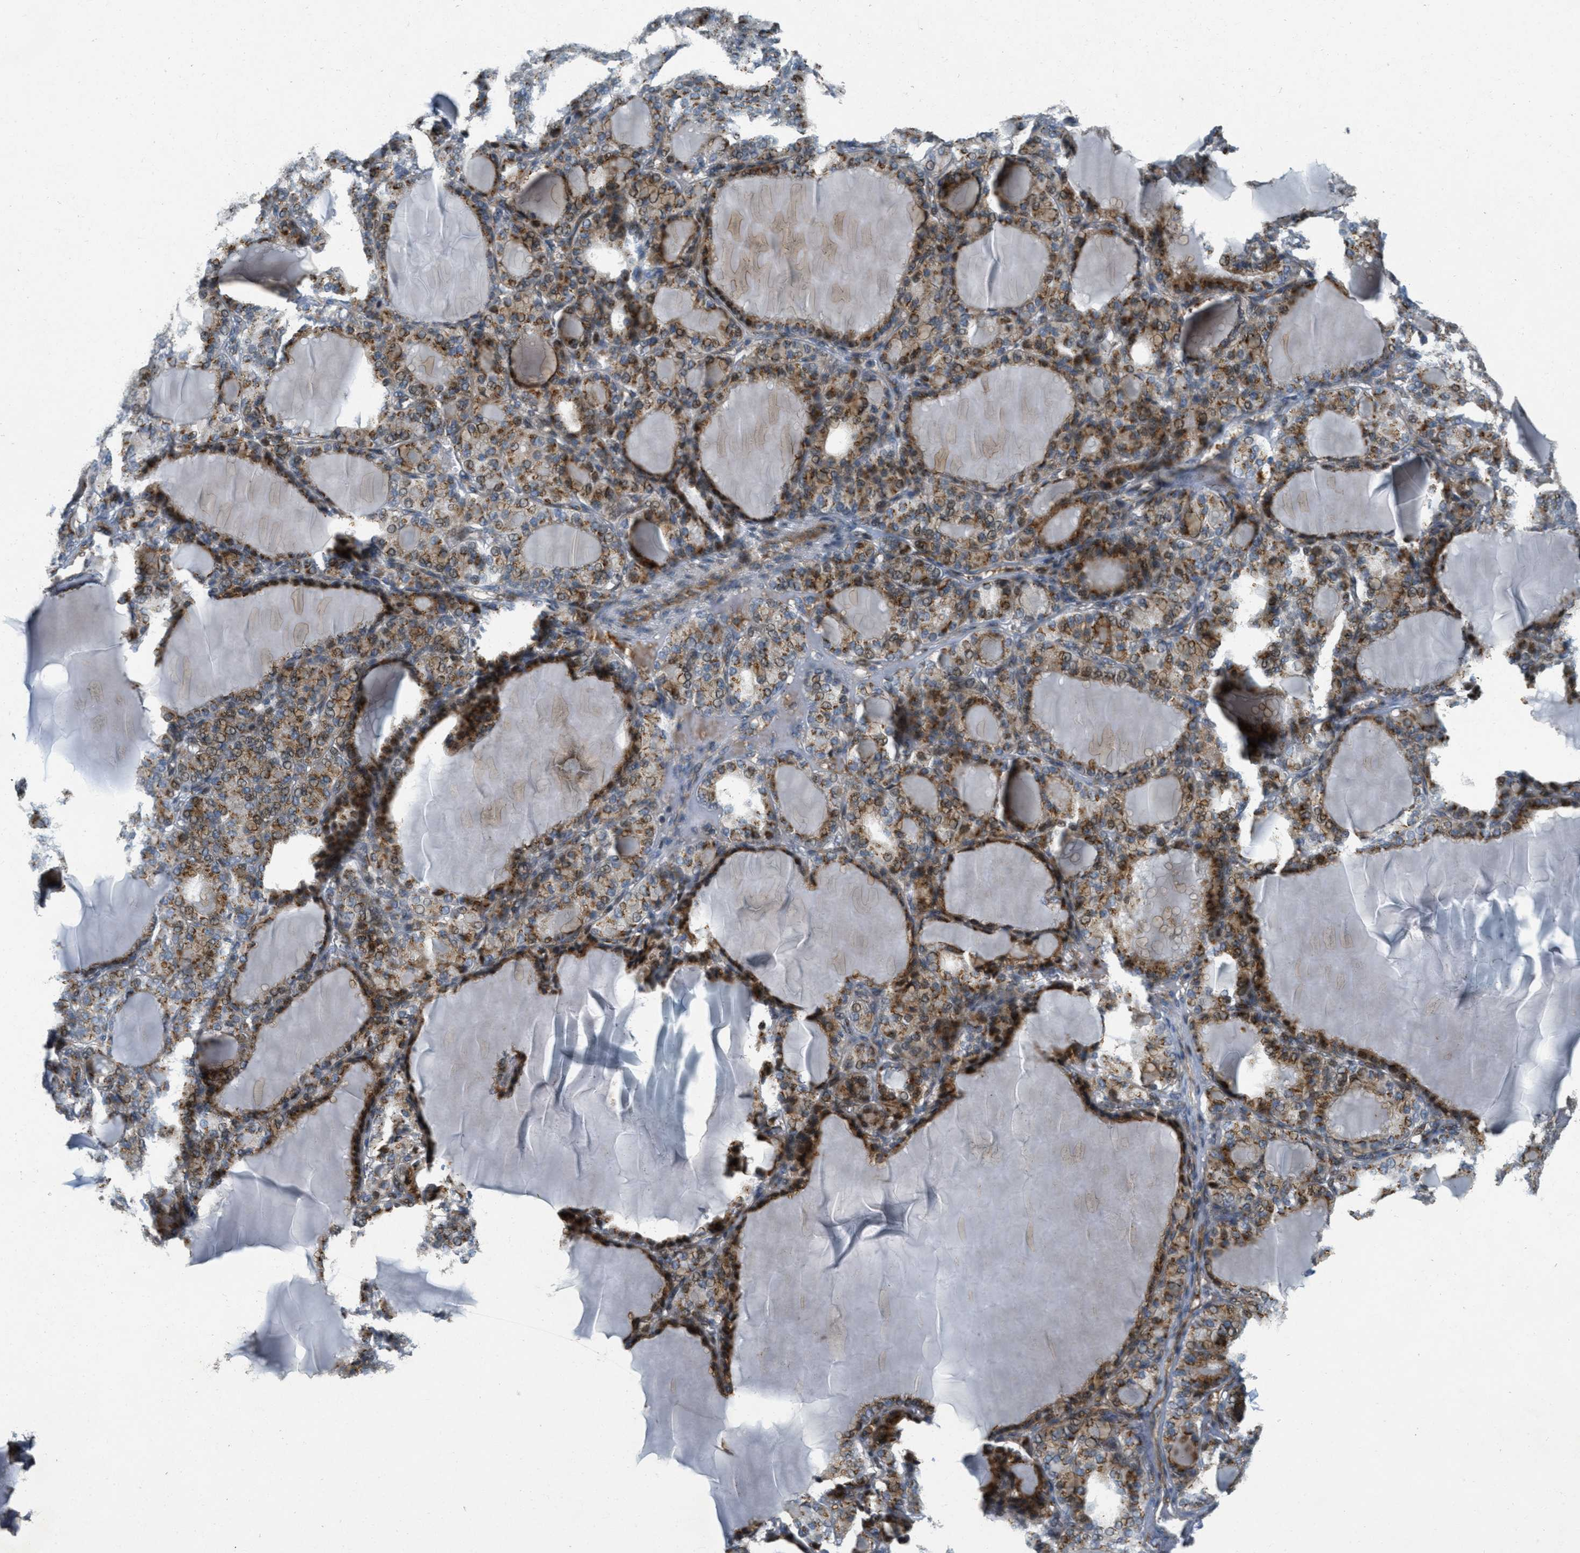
{"staining": {"intensity": "moderate", "quantity": ">75%", "location": "cytoplasmic/membranous"}, "tissue": "thyroid gland", "cell_type": "Glandular cells", "image_type": "normal", "snomed": [{"axis": "morphology", "description": "Normal tissue, NOS"}, {"axis": "topography", "description": "Thyroid gland"}], "caption": "Protein staining displays moderate cytoplasmic/membranous positivity in approximately >75% of glandular cells in unremarkable thyroid gland. The staining was performed using DAB, with brown indicating positive protein expression. Nuclei are stained blue with hematoxylin.", "gene": "ZFPL1", "patient": {"sex": "female", "age": 28}}